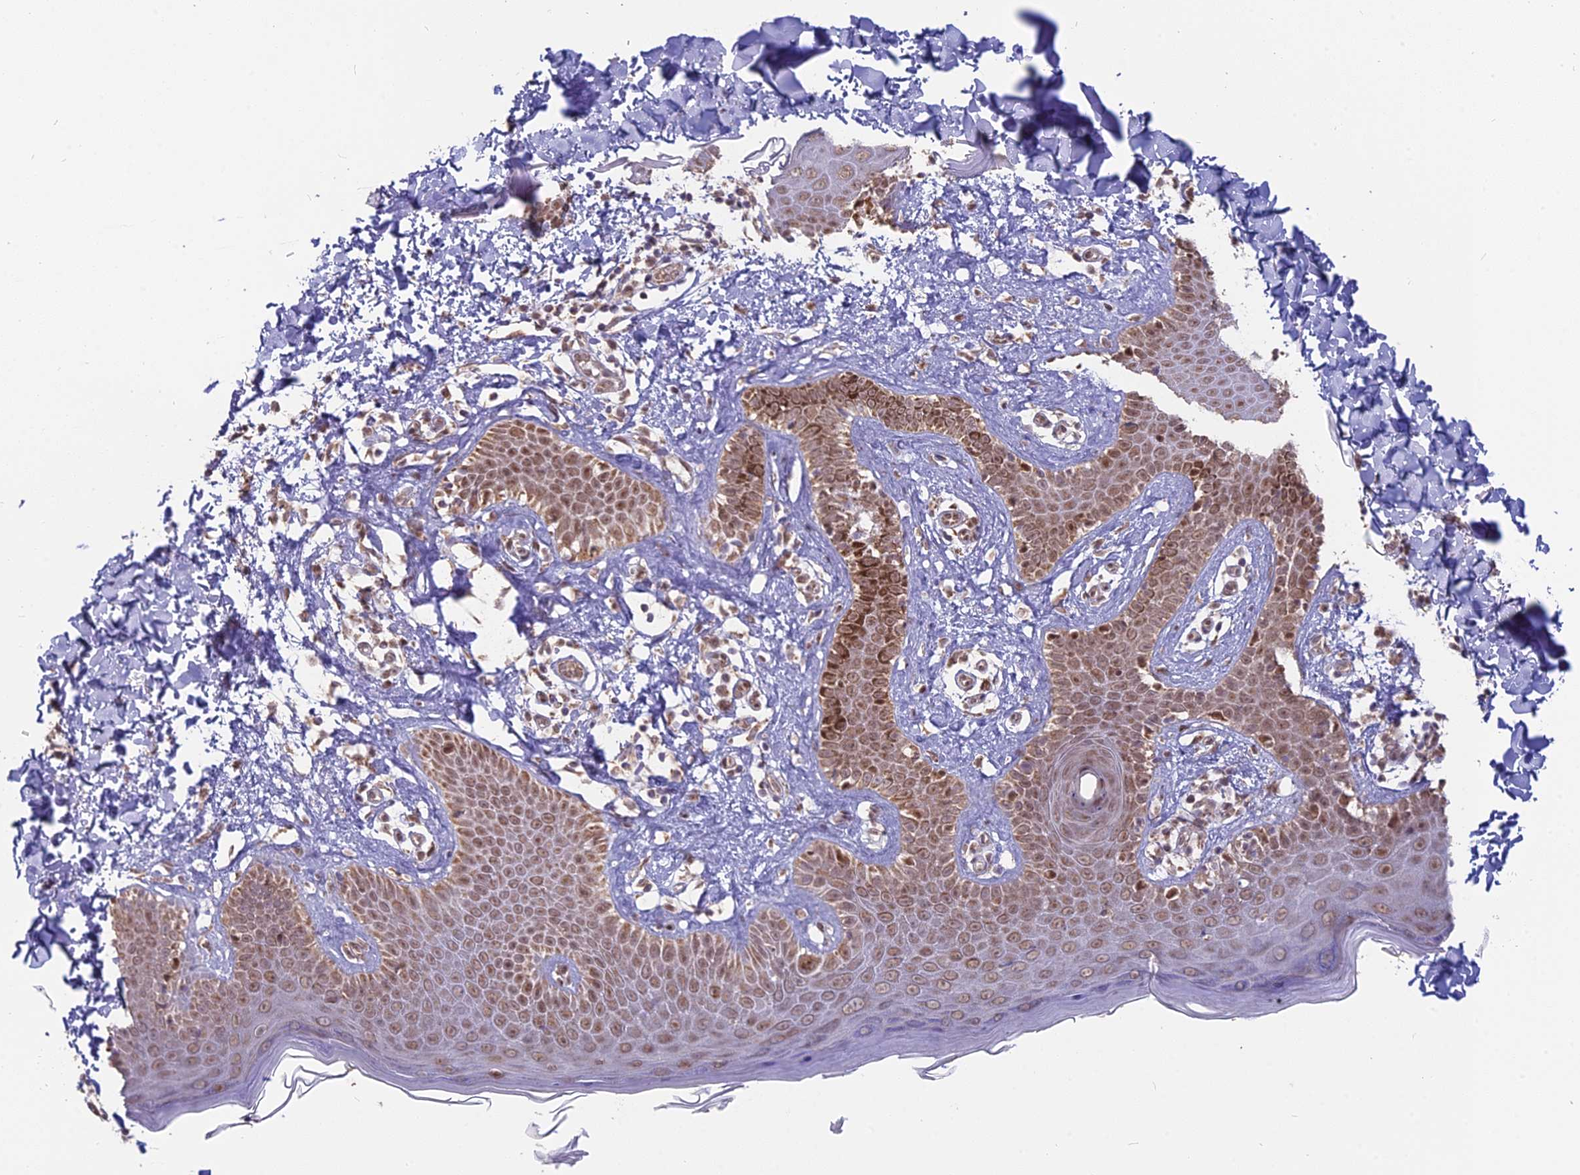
{"staining": {"intensity": "weak", "quantity": "25%-75%", "location": "cytoplasmic/membranous,nuclear"}, "tissue": "skin", "cell_type": "Fibroblasts", "image_type": "normal", "snomed": [{"axis": "morphology", "description": "Normal tissue, NOS"}, {"axis": "topography", "description": "Skin"}], "caption": "Protein expression analysis of benign skin exhibits weak cytoplasmic/membranous,nuclear staining in about 25%-75% of fibroblasts. (DAB = brown stain, brightfield microscopy at high magnification).", "gene": "ARHGAP40", "patient": {"sex": "male", "age": 52}}